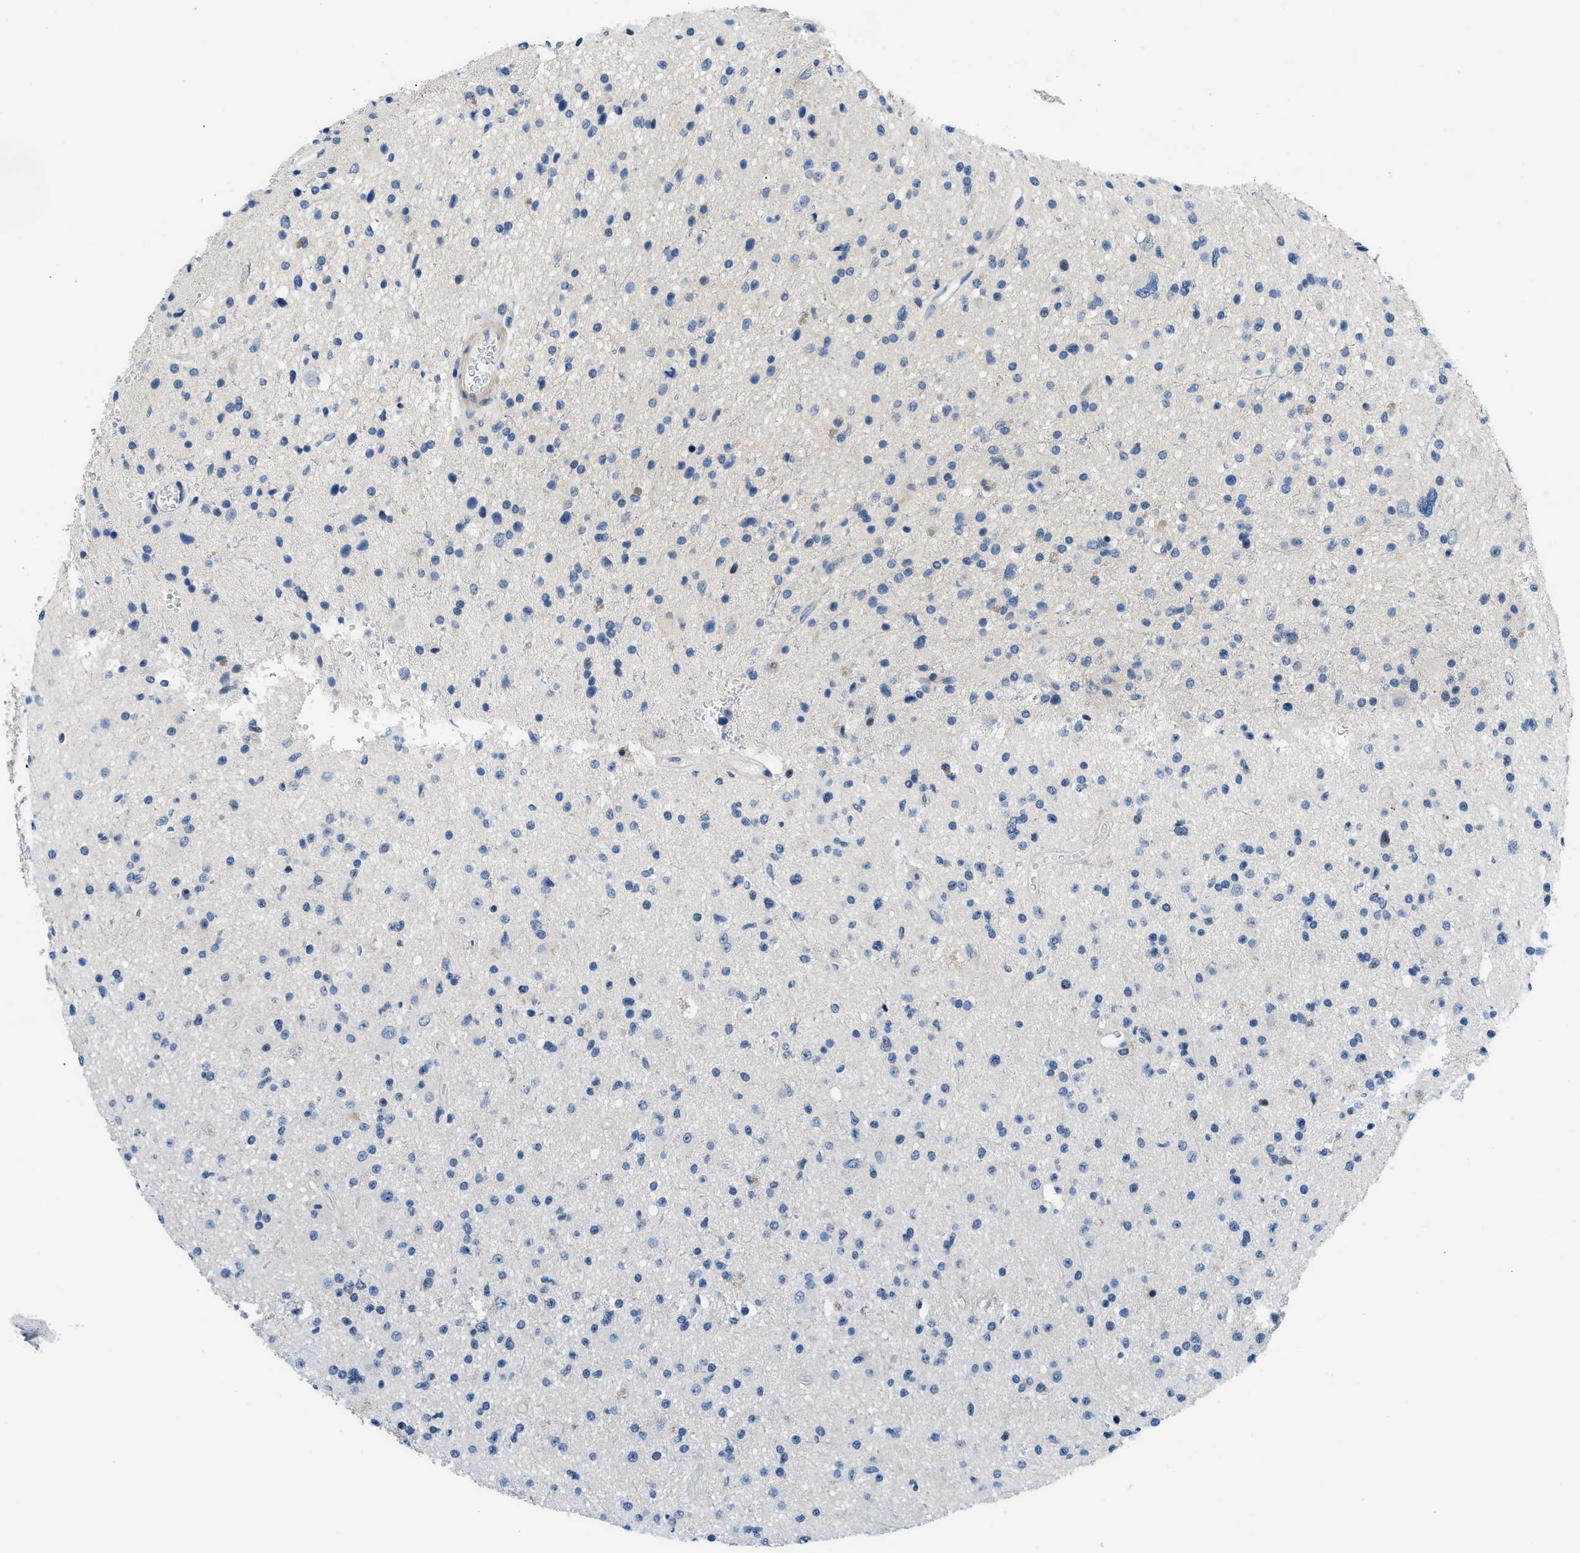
{"staining": {"intensity": "negative", "quantity": "none", "location": "none"}, "tissue": "glioma", "cell_type": "Tumor cells", "image_type": "cancer", "snomed": [{"axis": "morphology", "description": "Glioma, malignant, High grade"}, {"axis": "topography", "description": "Brain"}], "caption": "Immunohistochemistry (IHC) of malignant glioma (high-grade) exhibits no staining in tumor cells. (DAB (3,3'-diaminobenzidine) IHC visualized using brightfield microscopy, high magnification).", "gene": "FDCSP", "patient": {"sex": "male", "age": 33}}